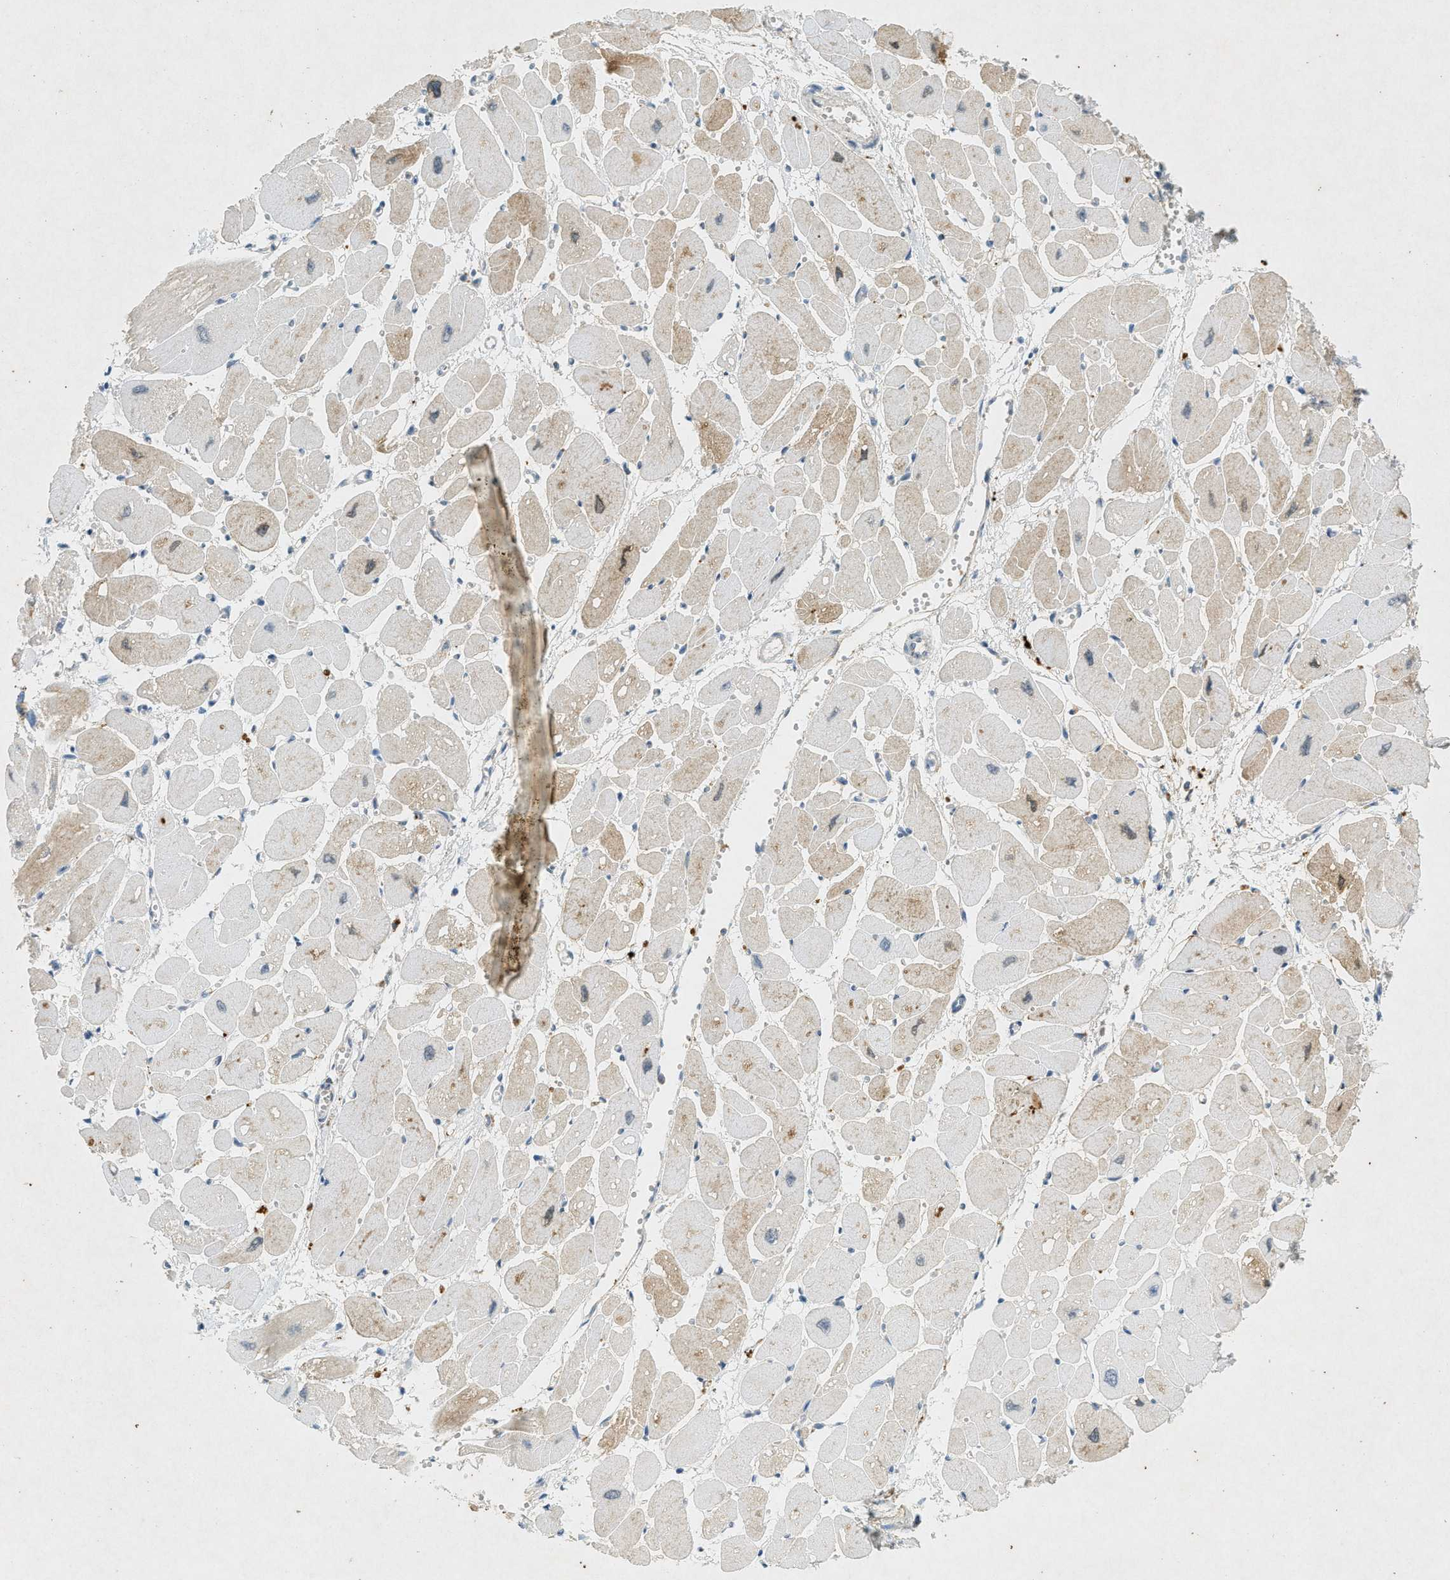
{"staining": {"intensity": "moderate", "quantity": "25%-75%", "location": "cytoplasmic/membranous"}, "tissue": "heart muscle", "cell_type": "Cardiomyocytes", "image_type": "normal", "snomed": [{"axis": "morphology", "description": "Normal tissue, NOS"}, {"axis": "topography", "description": "Heart"}], "caption": "A medium amount of moderate cytoplasmic/membranous expression is identified in approximately 25%-75% of cardiomyocytes in normal heart muscle.", "gene": "F2", "patient": {"sex": "female", "age": 54}}